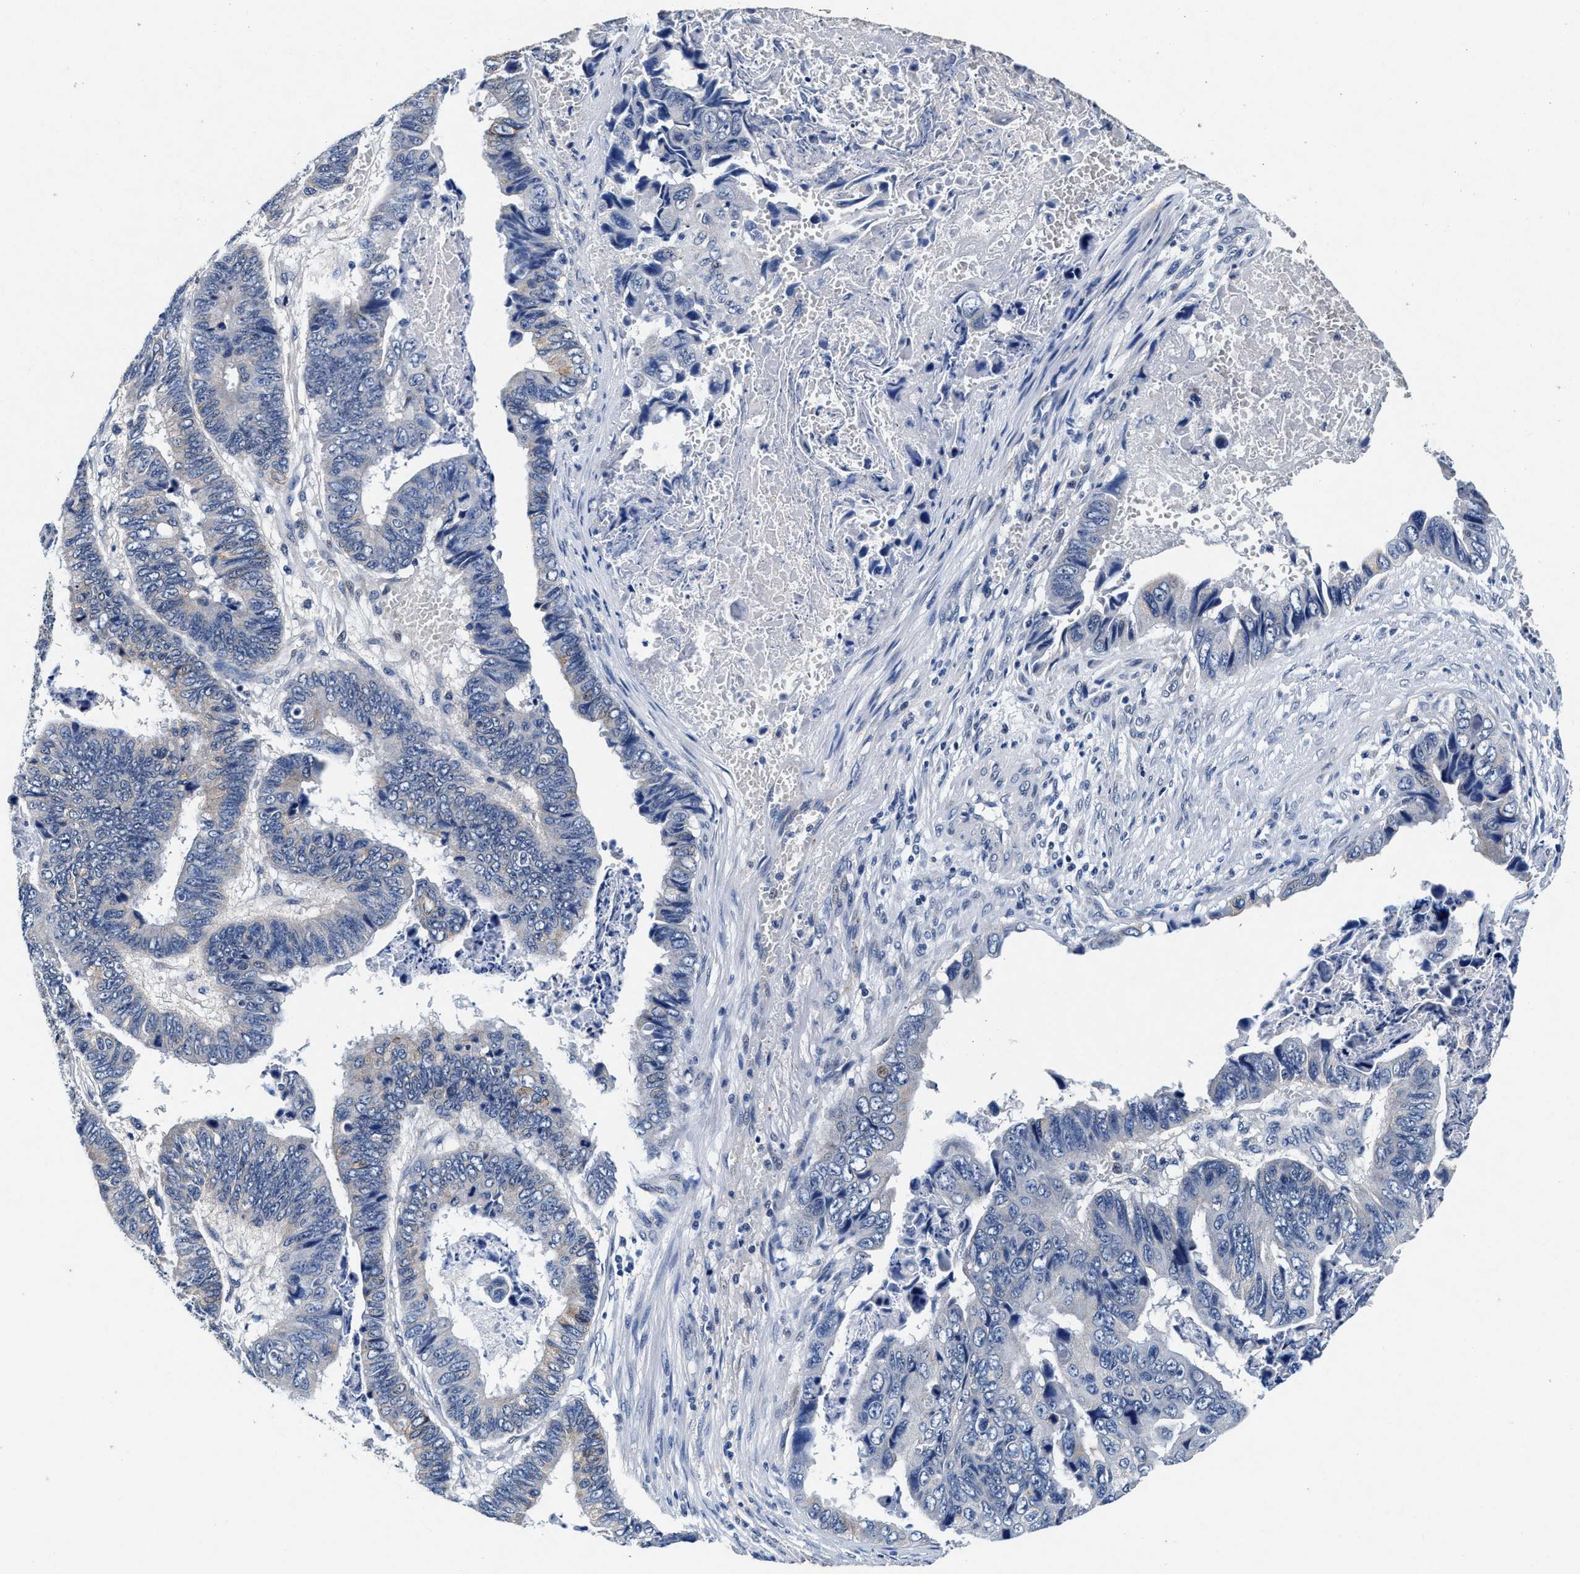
{"staining": {"intensity": "negative", "quantity": "none", "location": "none"}, "tissue": "stomach cancer", "cell_type": "Tumor cells", "image_type": "cancer", "snomed": [{"axis": "morphology", "description": "Adenocarcinoma, NOS"}, {"axis": "topography", "description": "Stomach, lower"}], "caption": "Immunohistochemical staining of human adenocarcinoma (stomach) shows no significant expression in tumor cells. (DAB immunohistochemistry visualized using brightfield microscopy, high magnification).", "gene": "SLC8A1", "patient": {"sex": "male", "age": 77}}